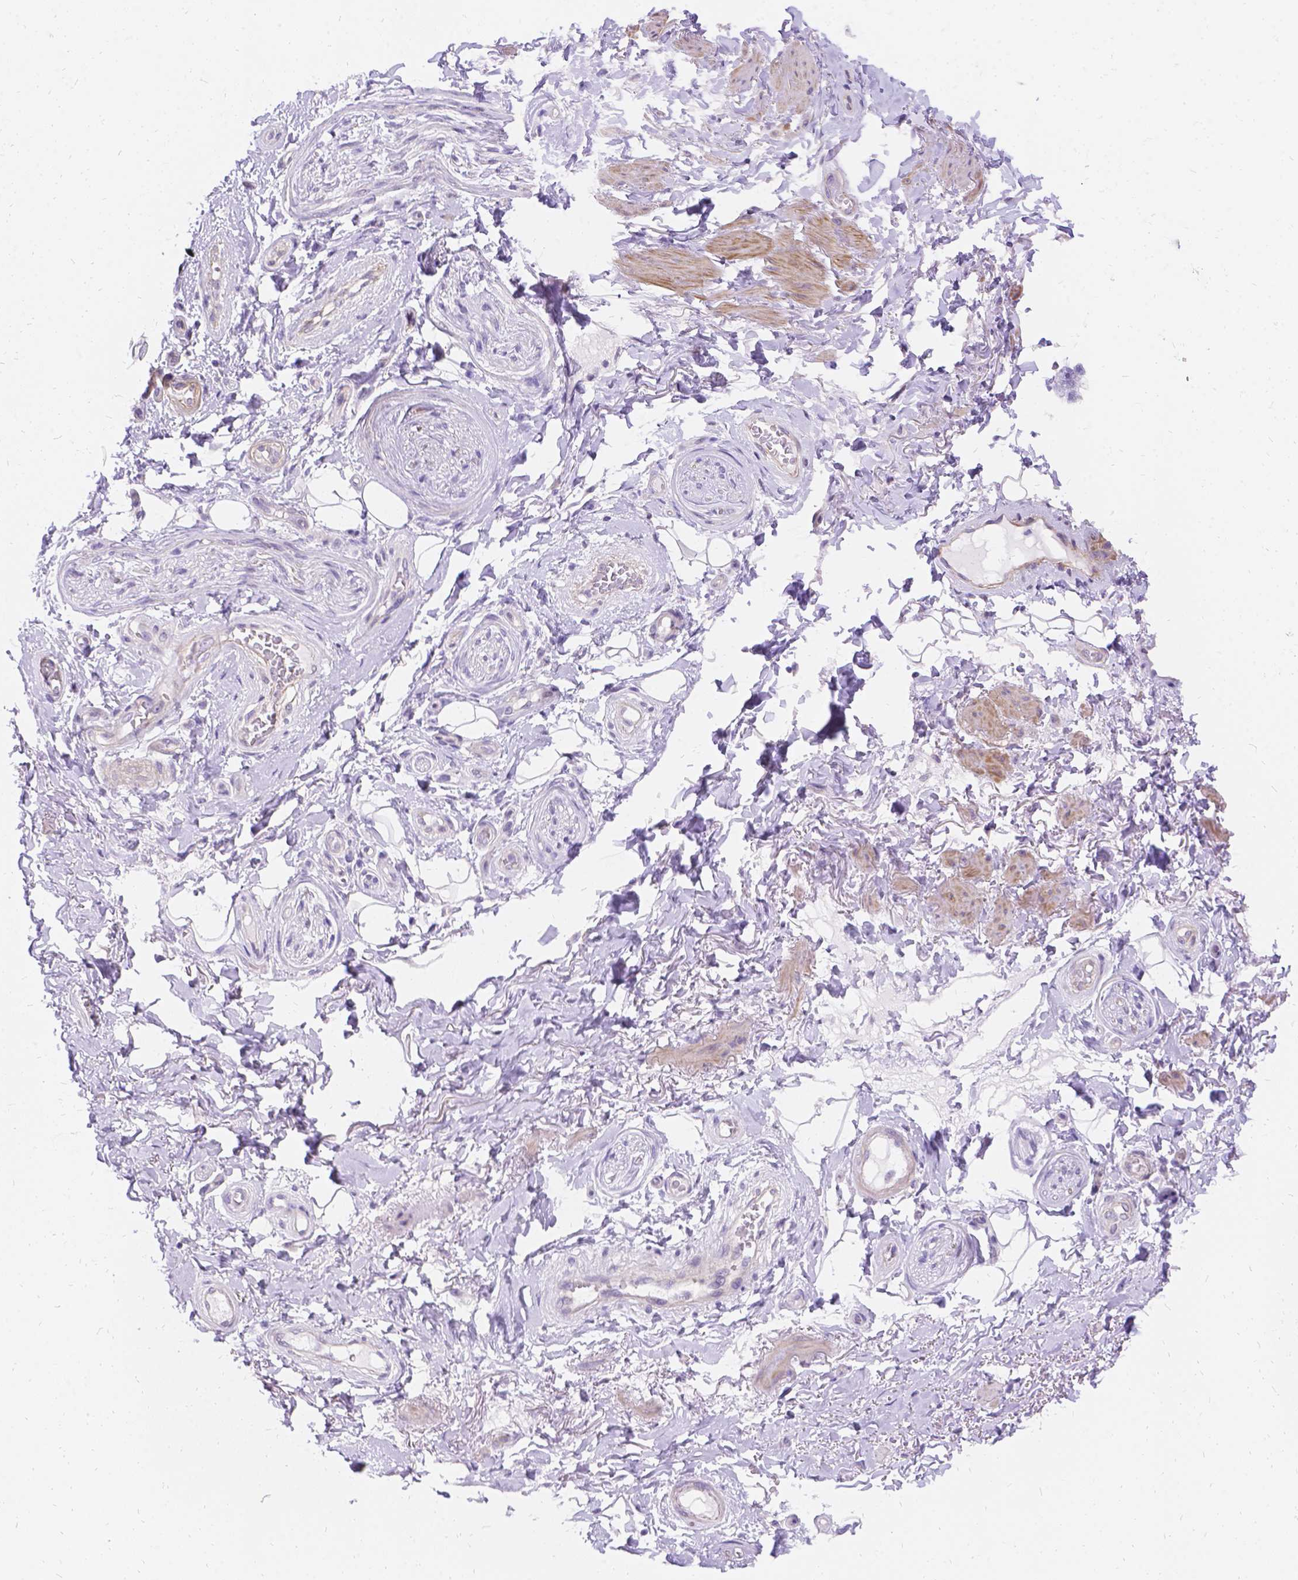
{"staining": {"intensity": "negative", "quantity": "none", "location": "none"}, "tissue": "adipose tissue", "cell_type": "Adipocytes", "image_type": "normal", "snomed": [{"axis": "morphology", "description": "Normal tissue, NOS"}, {"axis": "topography", "description": "Anal"}, {"axis": "topography", "description": "Peripheral nerve tissue"}], "caption": "Adipocytes show no significant expression in benign adipose tissue.", "gene": "PALS1", "patient": {"sex": "male", "age": 53}}